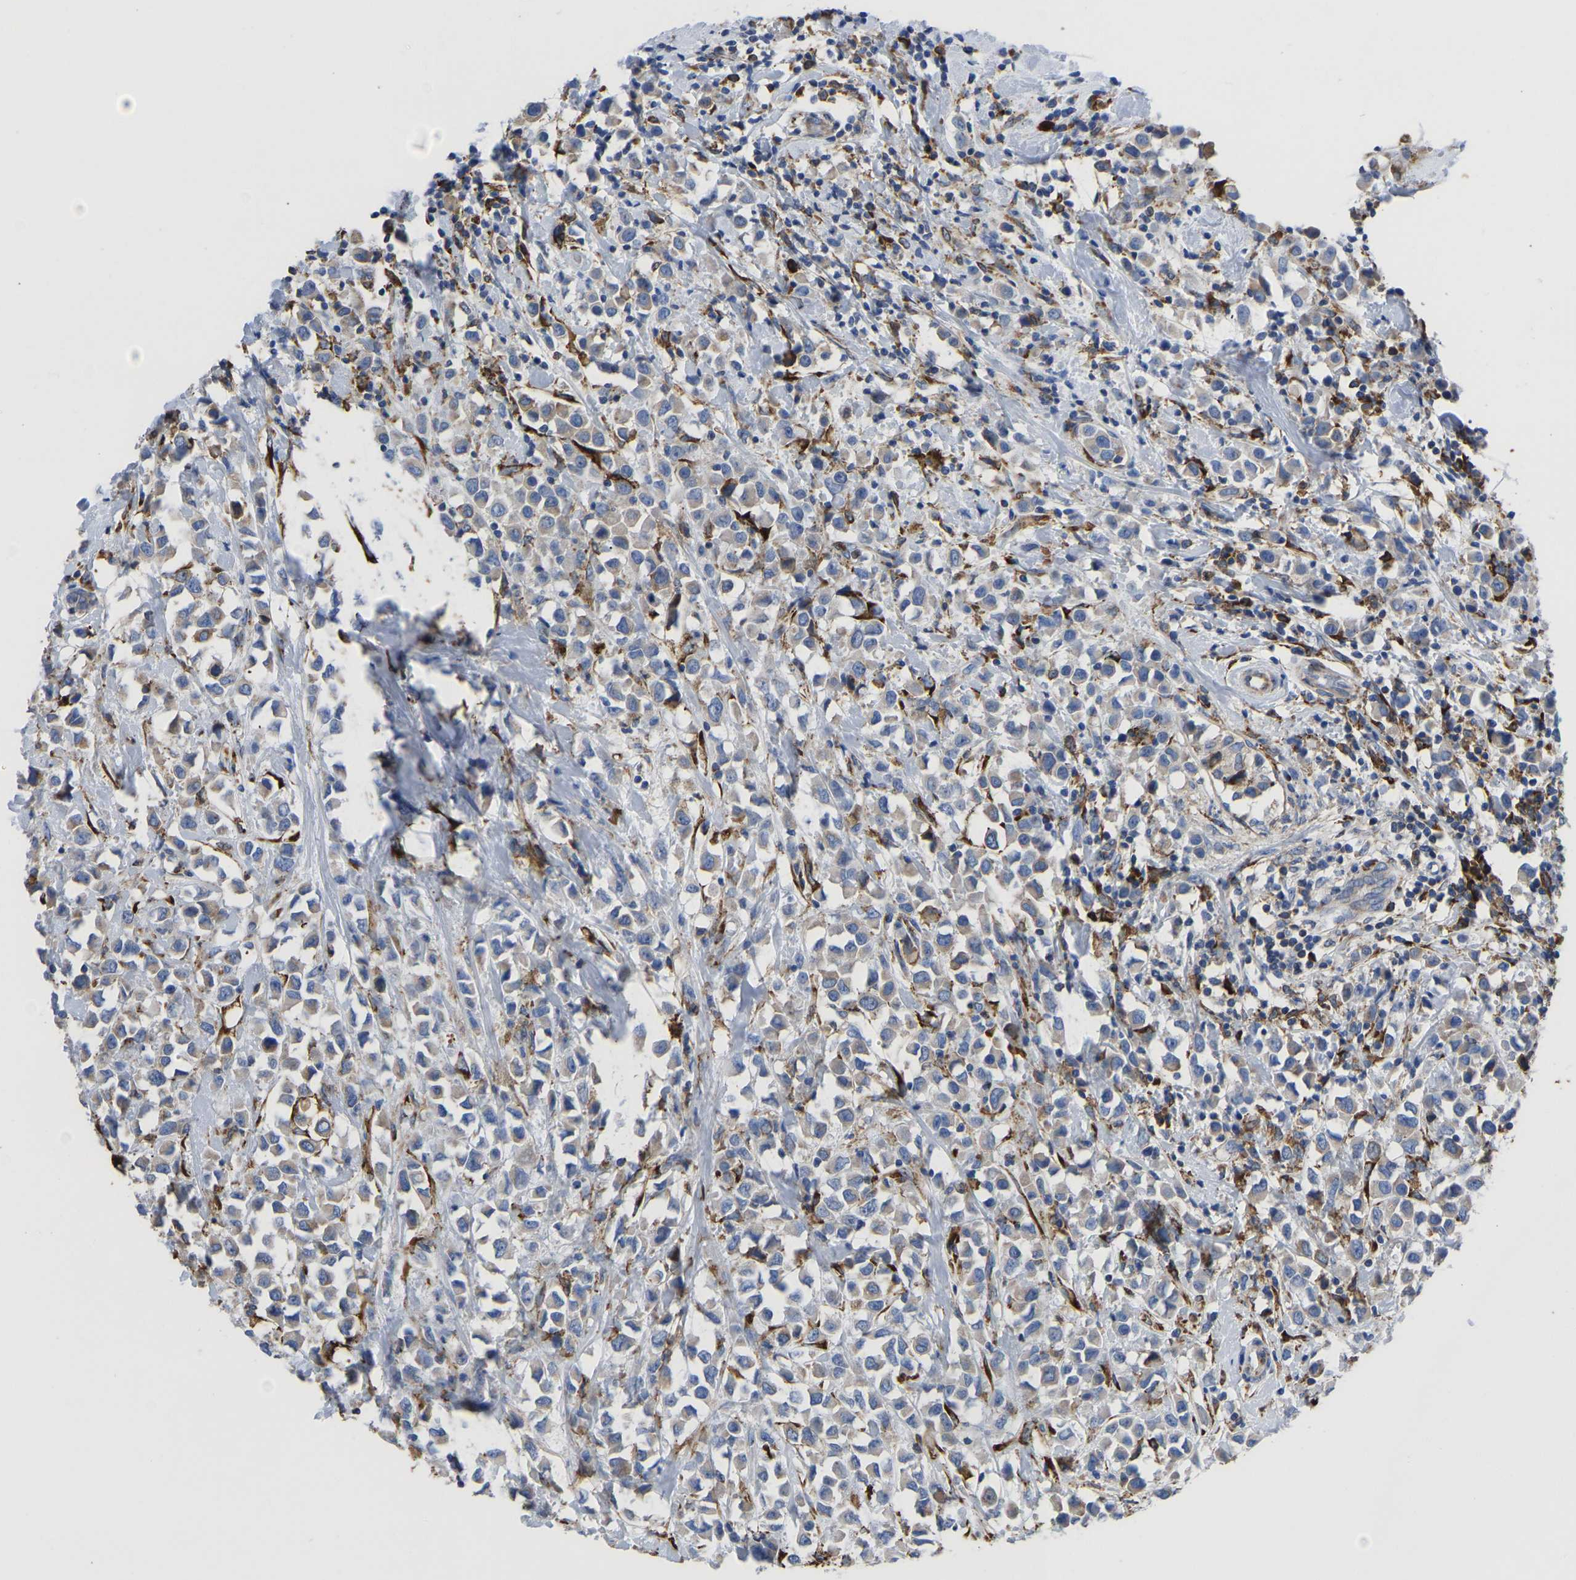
{"staining": {"intensity": "weak", "quantity": "<25%", "location": "cytoplasmic/membranous"}, "tissue": "breast cancer", "cell_type": "Tumor cells", "image_type": "cancer", "snomed": [{"axis": "morphology", "description": "Duct carcinoma"}, {"axis": "topography", "description": "Breast"}], "caption": "Protein analysis of breast cancer (invasive ductal carcinoma) shows no significant expression in tumor cells.", "gene": "P4HB", "patient": {"sex": "female", "age": 61}}